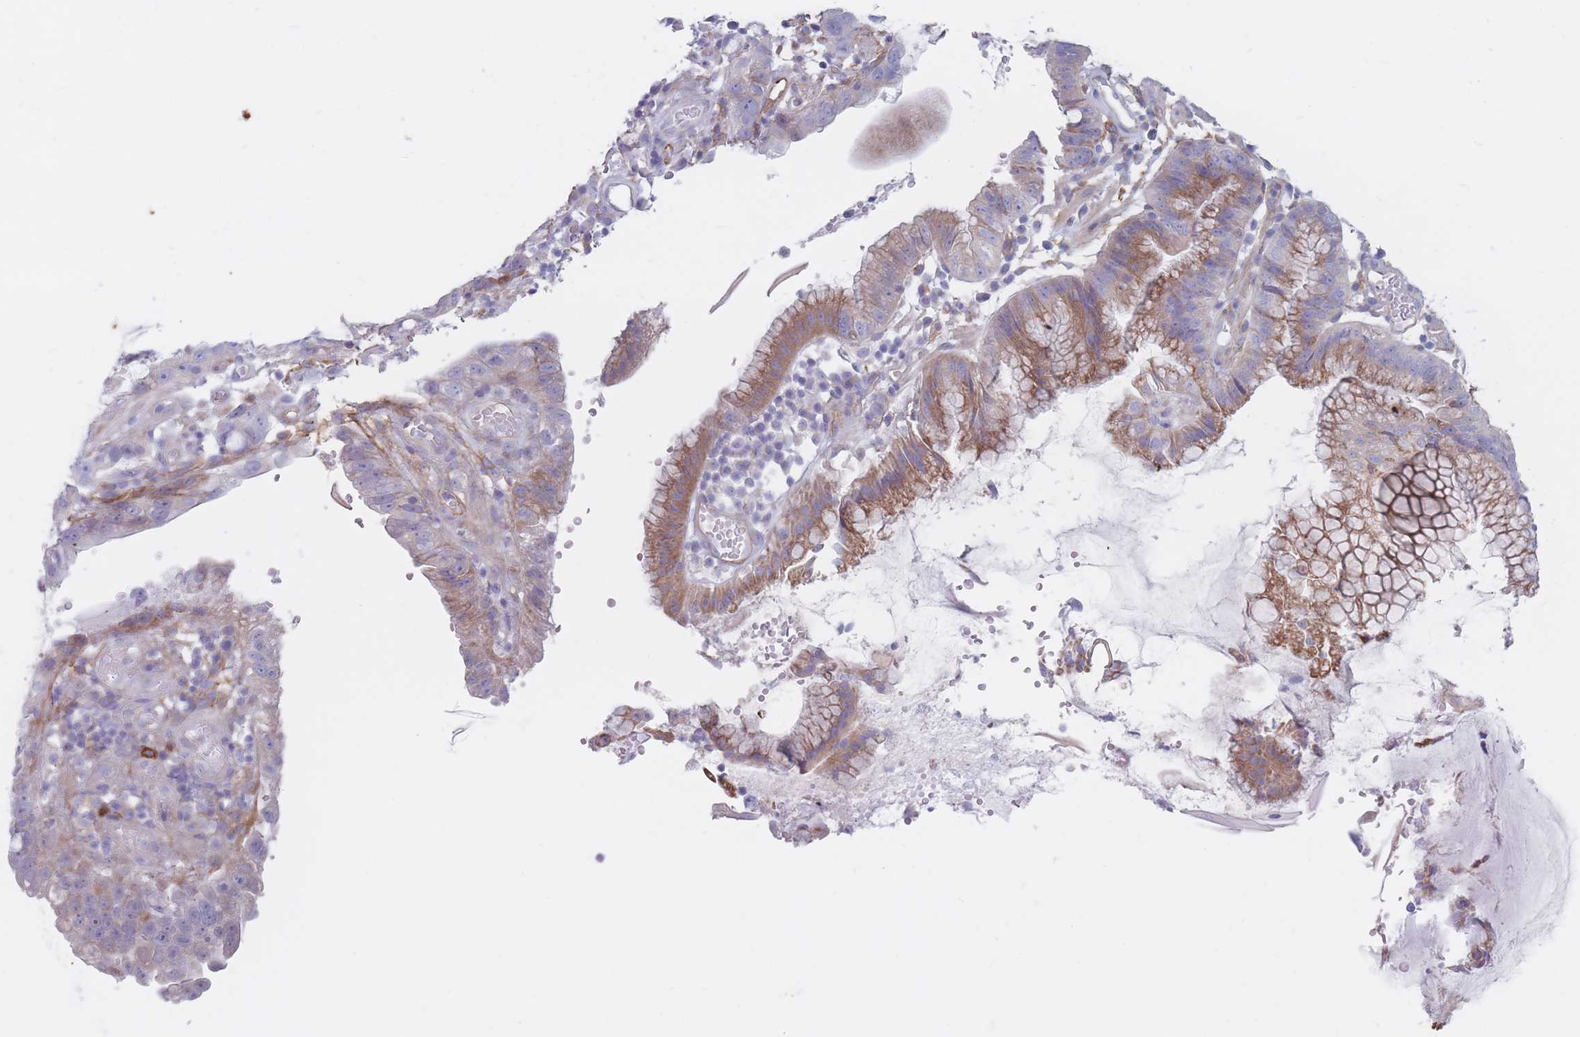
{"staining": {"intensity": "moderate", "quantity": "25%-75%", "location": "cytoplasmic/membranous"}, "tissue": "stomach cancer", "cell_type": "Tumor cells", "image_type": "cancer", "snomed": [{"axis": "morphology", "description": "Adenocarcinoma, NOS"}, {"axis": "topography", "description": "Stomach"}], "caption": "IHC histopathology image of human stomach cancer stained for a protein (brown), which reveals medium levels of moderate cytoplasmic/membranous positivity in approximately 25%-75% of tumor cells.", "gene": "PLPP1", "patient": {"sex": "male", "age": 55}}